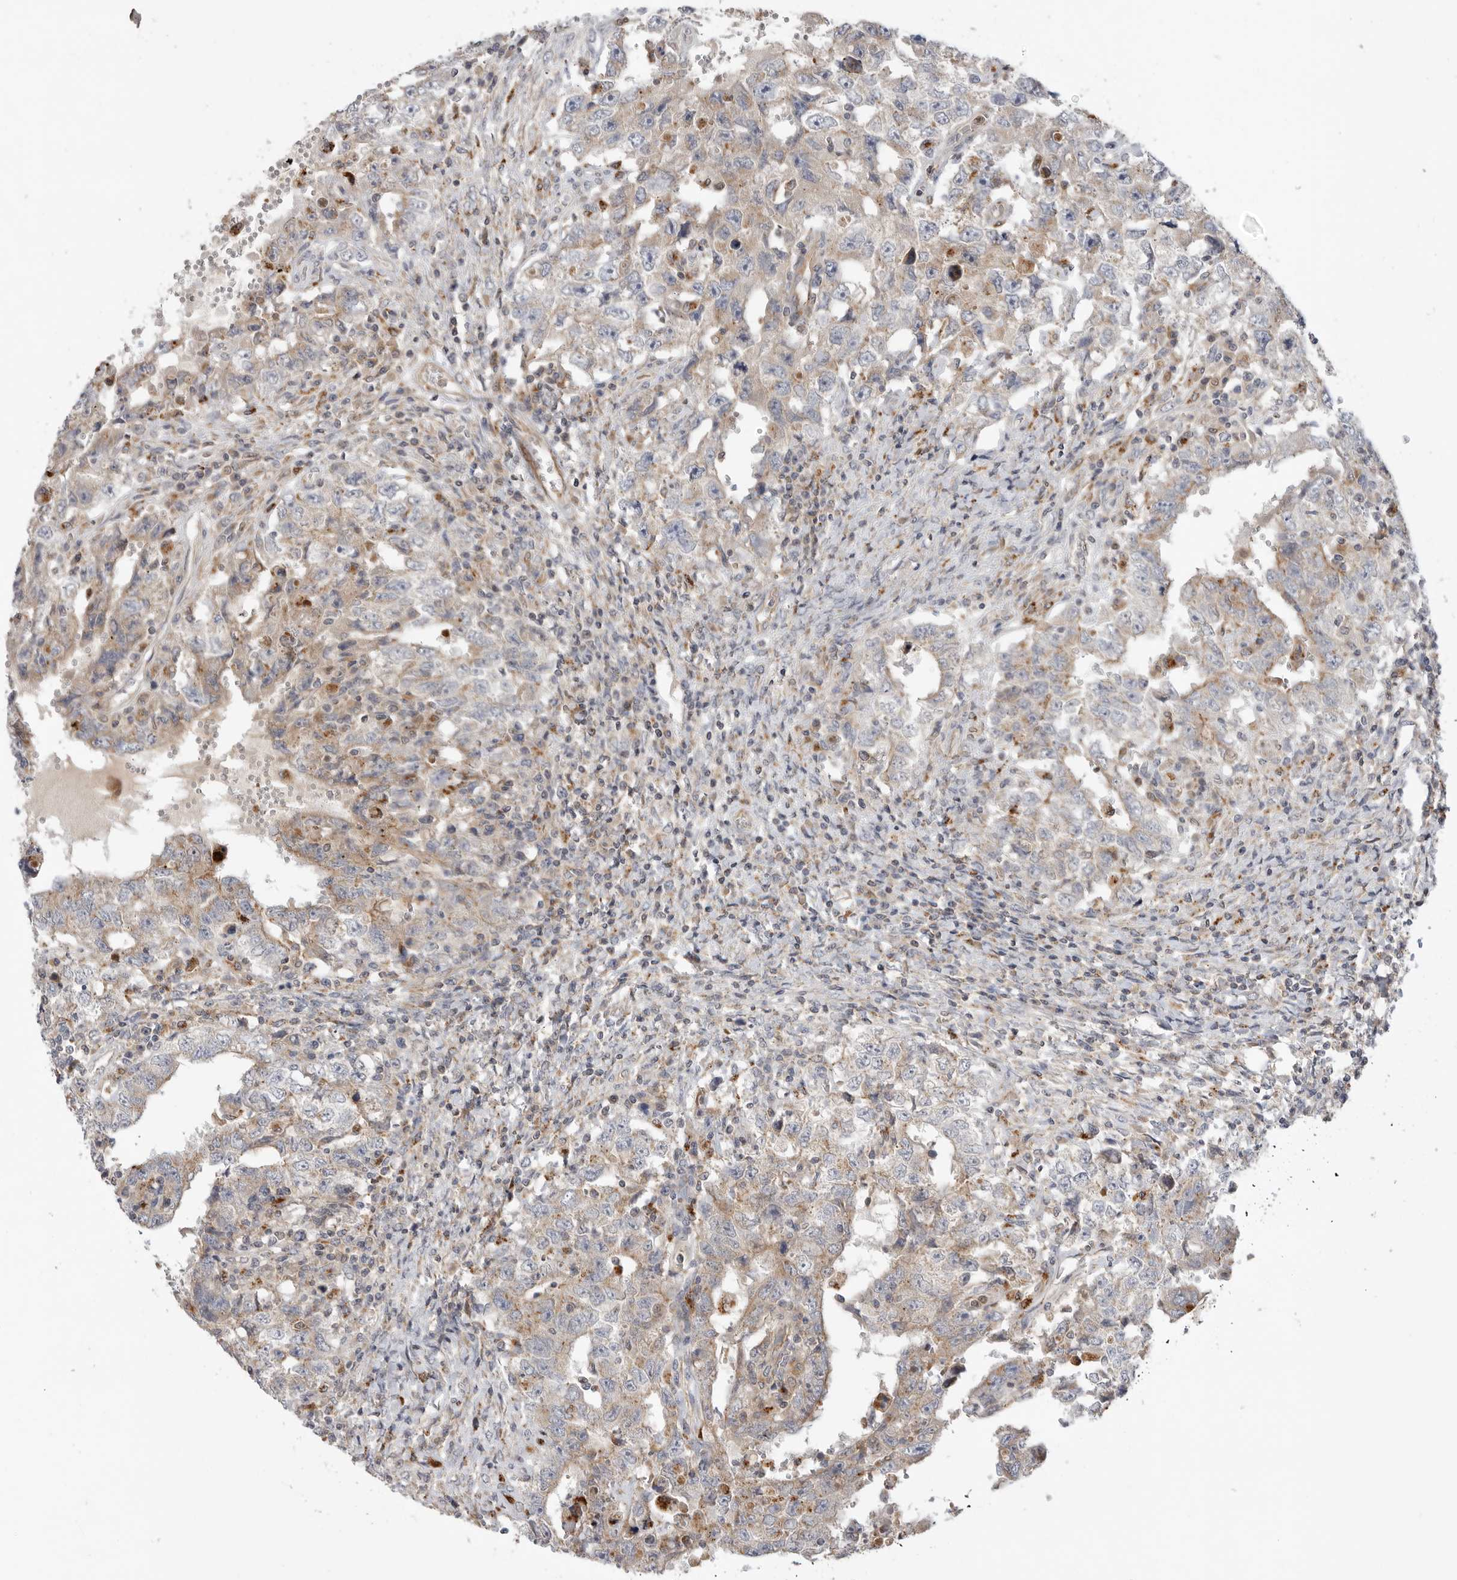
{"staining": {"intensity": "weak", "quantity": "<25%", "location": "cytoplasmic/membranous"}, "tissue": "testis cancer", "cell_type": "Tumor cells", "image_type": "cancer", "snomed": [{"axis": "morphology", "description": "Carcinoma, Embryonal, NOS"}, {"axis": "topography", "description": "Testis"}], "caption": "High power microscopy histopathology image of an immunohistochemistry (IHC) micrograph of testis embryonal carcinoma, revealing no significant positivity in tumor cells.", "gene": "GNE", "patient": {"sex": "male", "age": 26}}